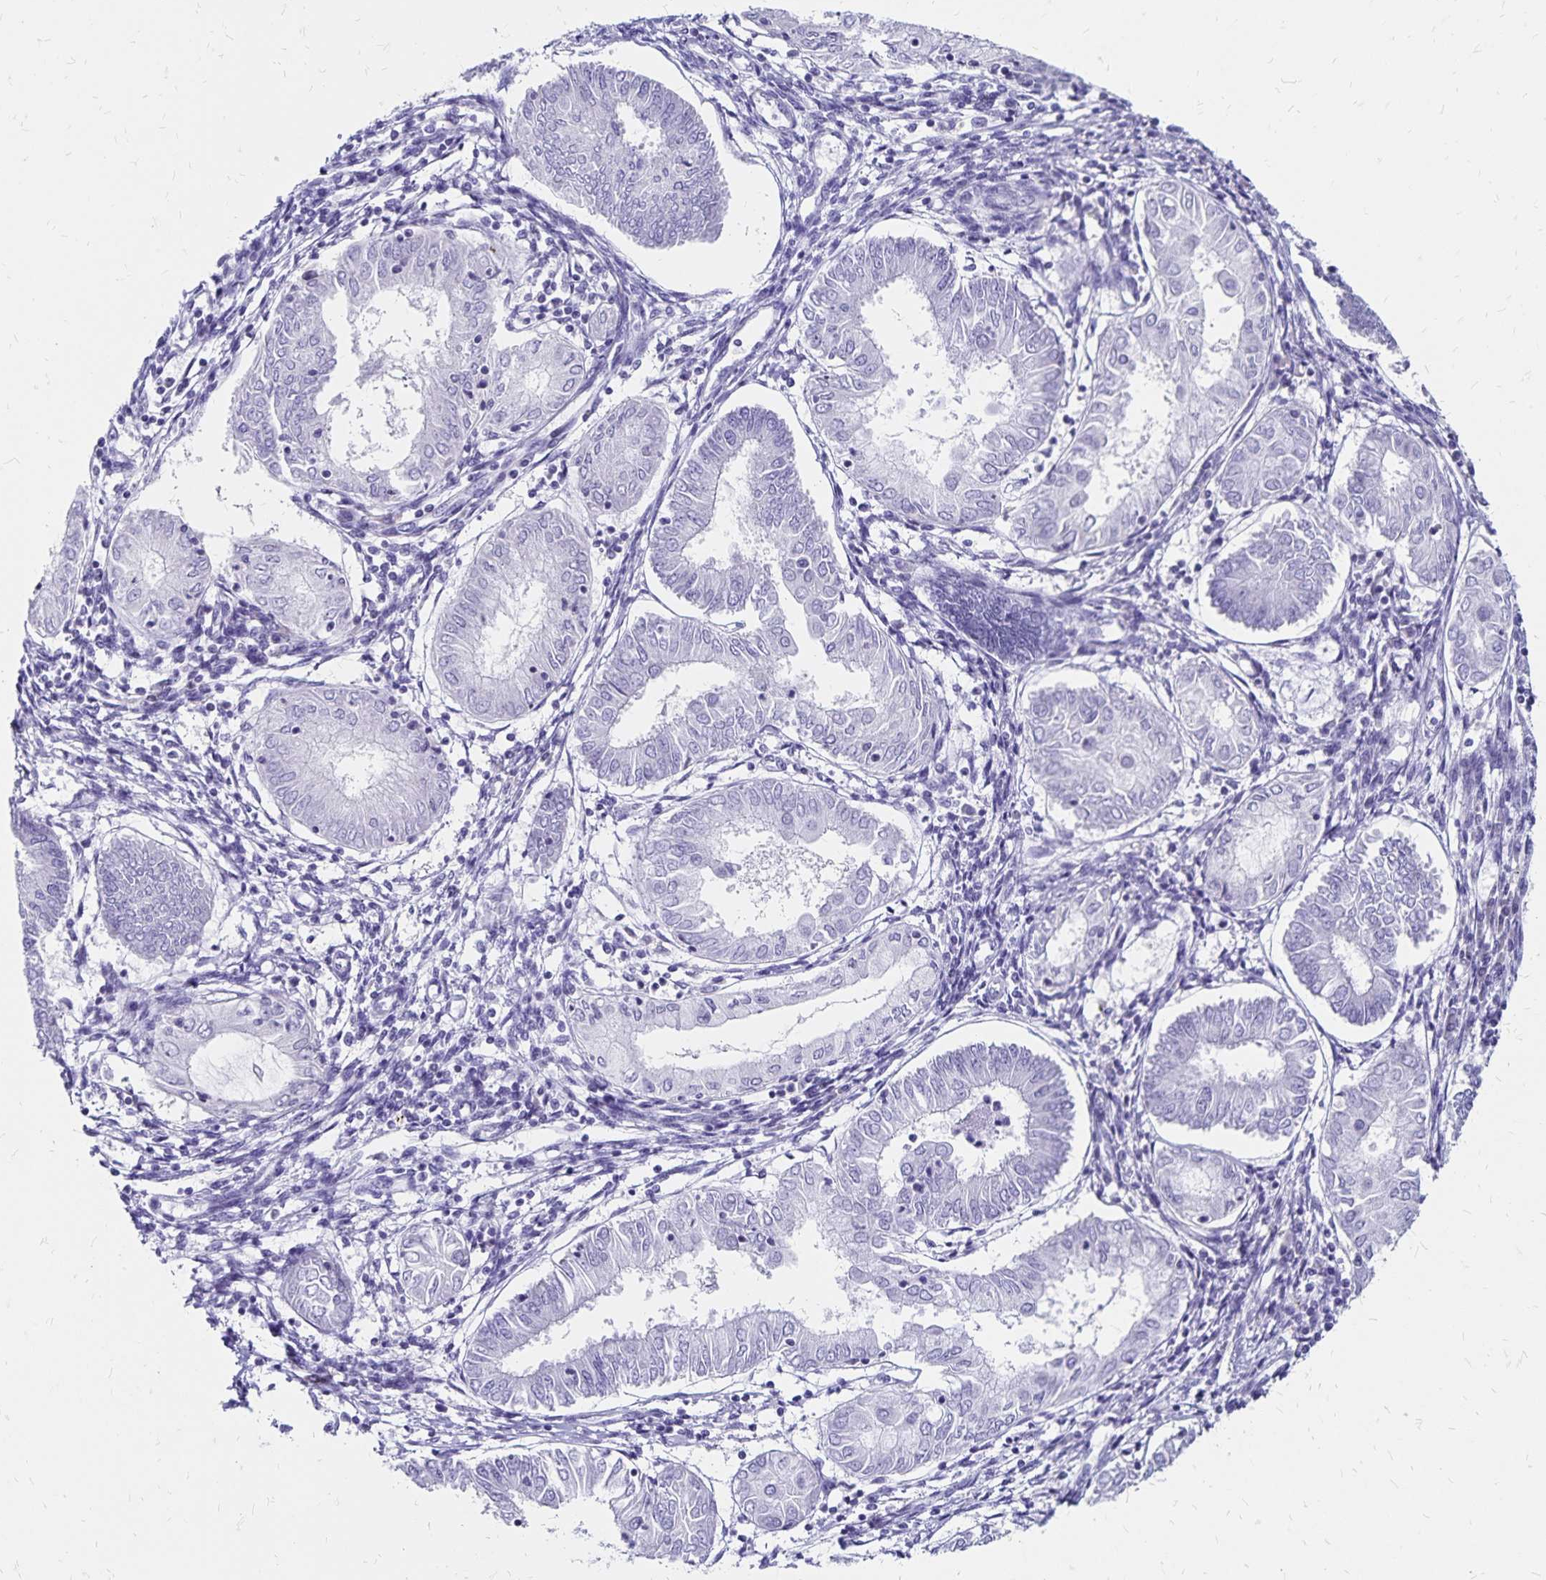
{"staining": {"intensity": "negative", "quantity": "none", "location": "none"}, "tissue": "endometrial cancer", "cell_type": "Tumor cells", "image_type": "cancer", "snomed": [{"axis": "morphology", "description": "Adenocarcinoma, NOS"}, {"axis": "topography", "description": "Endometrium"}], "caption": "DAB immunohistochemical staining of endometrial cancer displays no significant staining in tumor cells.", "gene": "IKZF1", "patient": {"sex": "female", "age": 68}}